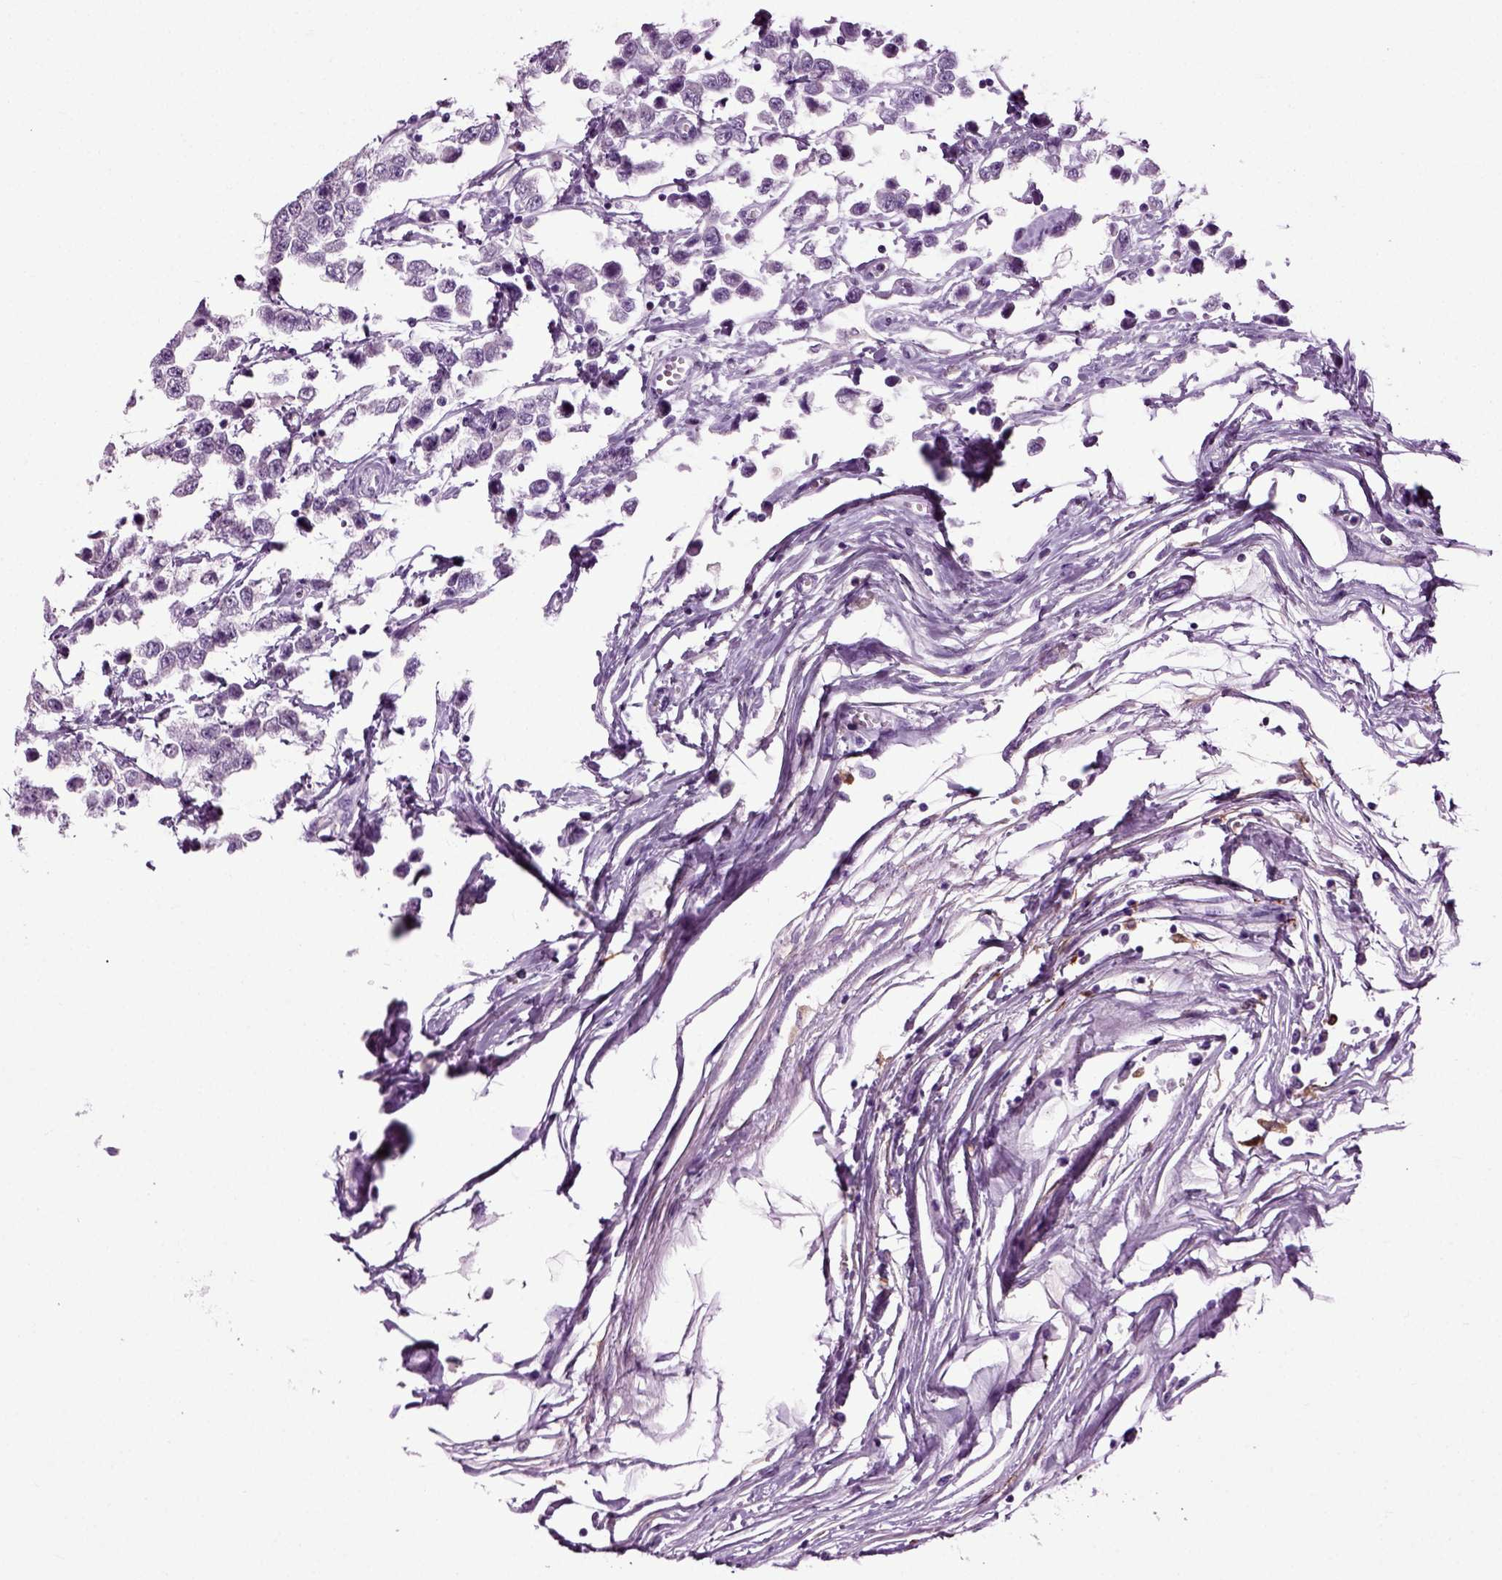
{"staining": {"intensity": "negative", "quantity": "none", "location": "none"}, "tissue": "testis cancer", "cell_type": "Tumor cells", "image_type": "cancer", "snomed": [{"axis": "morphology", "description": "Seminoma, NOS"}, {"axis": "topography", "description": "Testis"}], "caption": "An immunohistochemistry histopathology image of testis seminoma is shown. There is no staining in tumor cells of testis seminoma.", "gene": "DNAH10", "patient": {"sex": "male", "age": 34}}